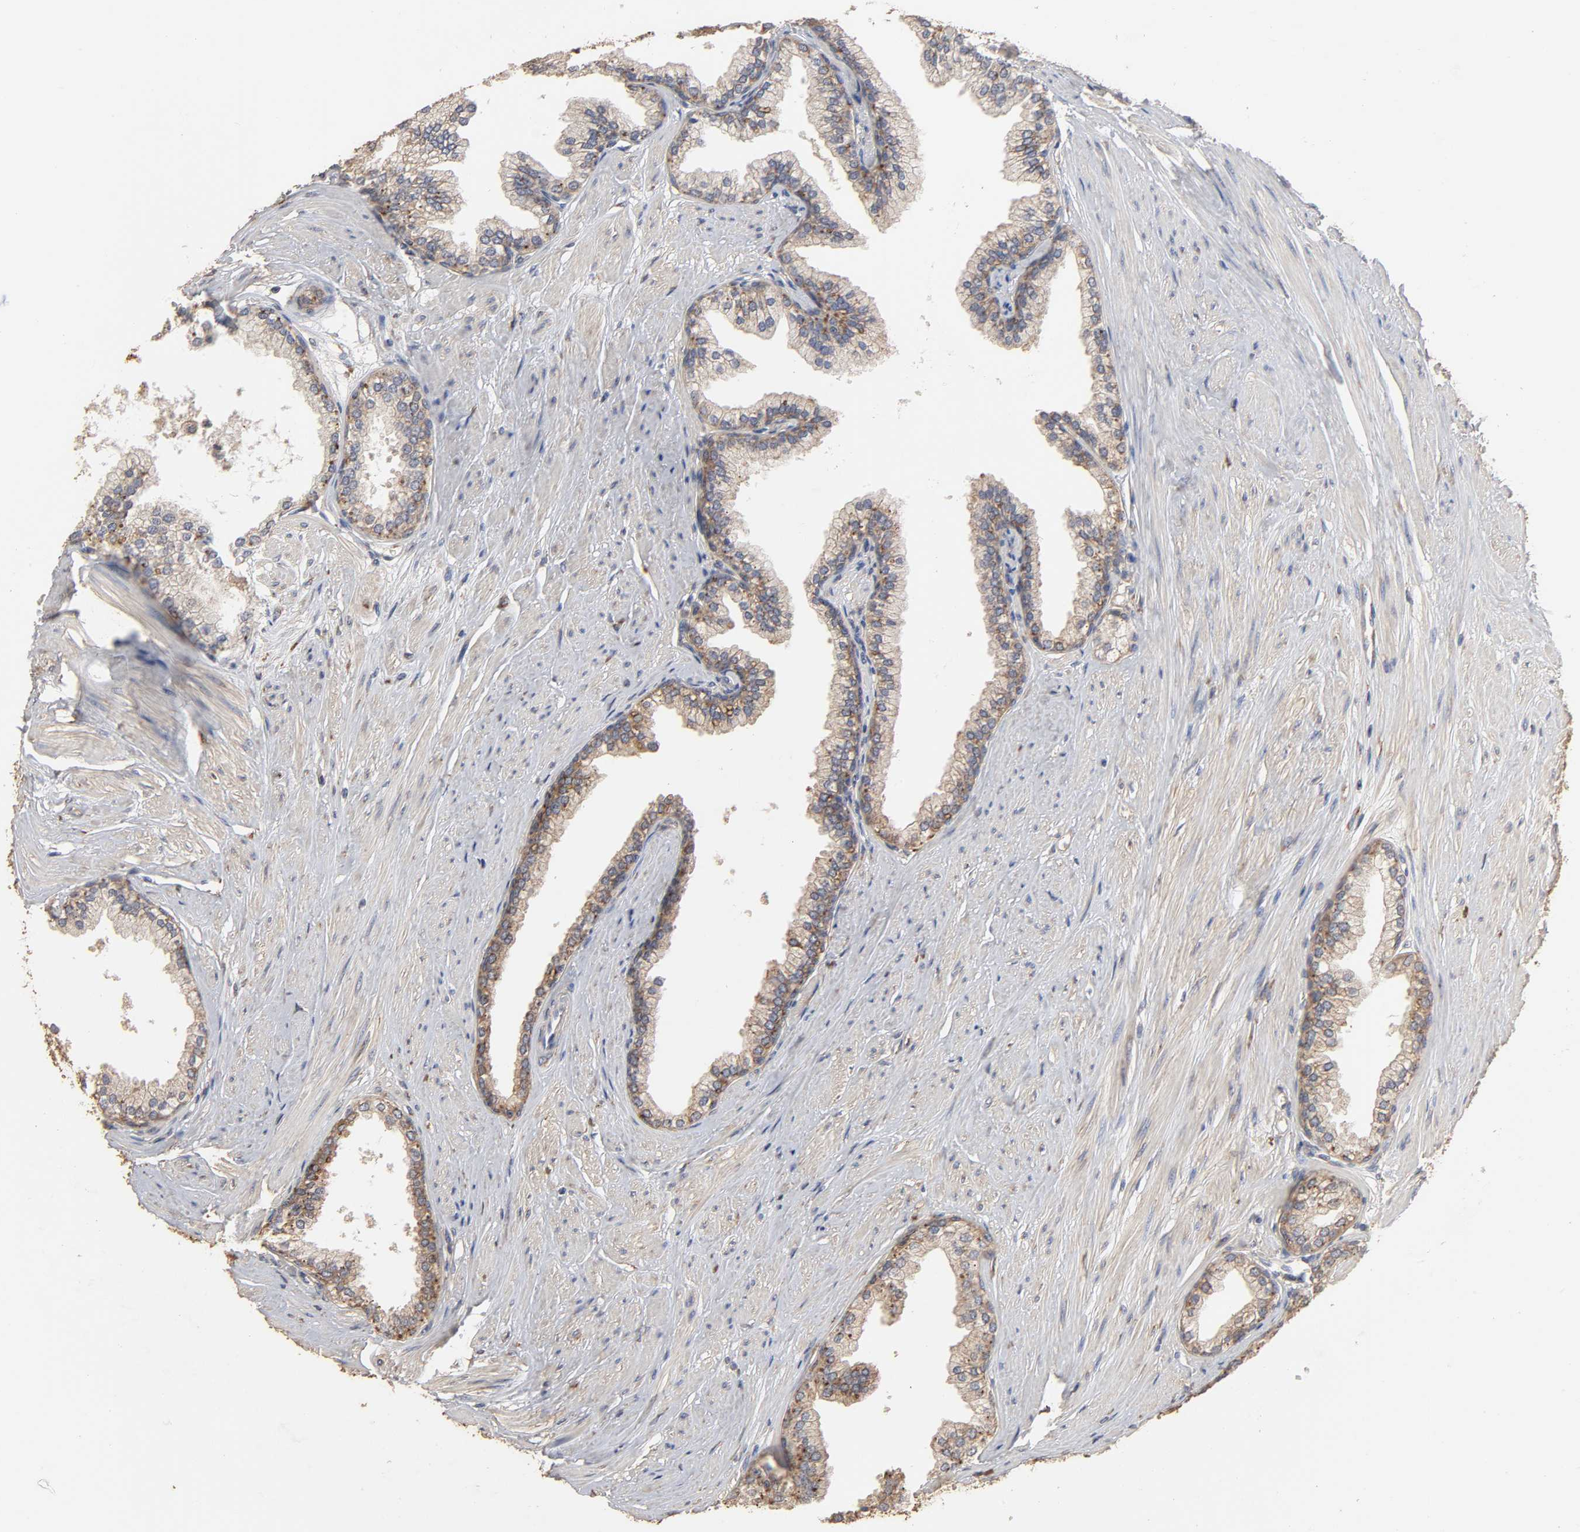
{"staining": {"intensity": "weak", "quantity": "25%-75%", "location": "cytoplasmic/membranous"}, "tissue": "prostate", "cell_type": "Glandular cells", "image_type": "normal", "snomed": [{"axis": "morphology", "description": "Normal tissue, NOS"}, {"axis": "topography", "description": "Prostate"}], "caption": "The photomicrograph shows staining of unremarkable prostate, revealing weak cytoplasmic/membranous protein staining (brown color) within glandular cells. Using DAB (3,3'-diaminobenzidine) (brown) and hematoxylin (blue) stains, captured at high magnification using brightfield microscopy.", "gene": "EIF4G2", "patient": {"sex": "male", "age": 64}}